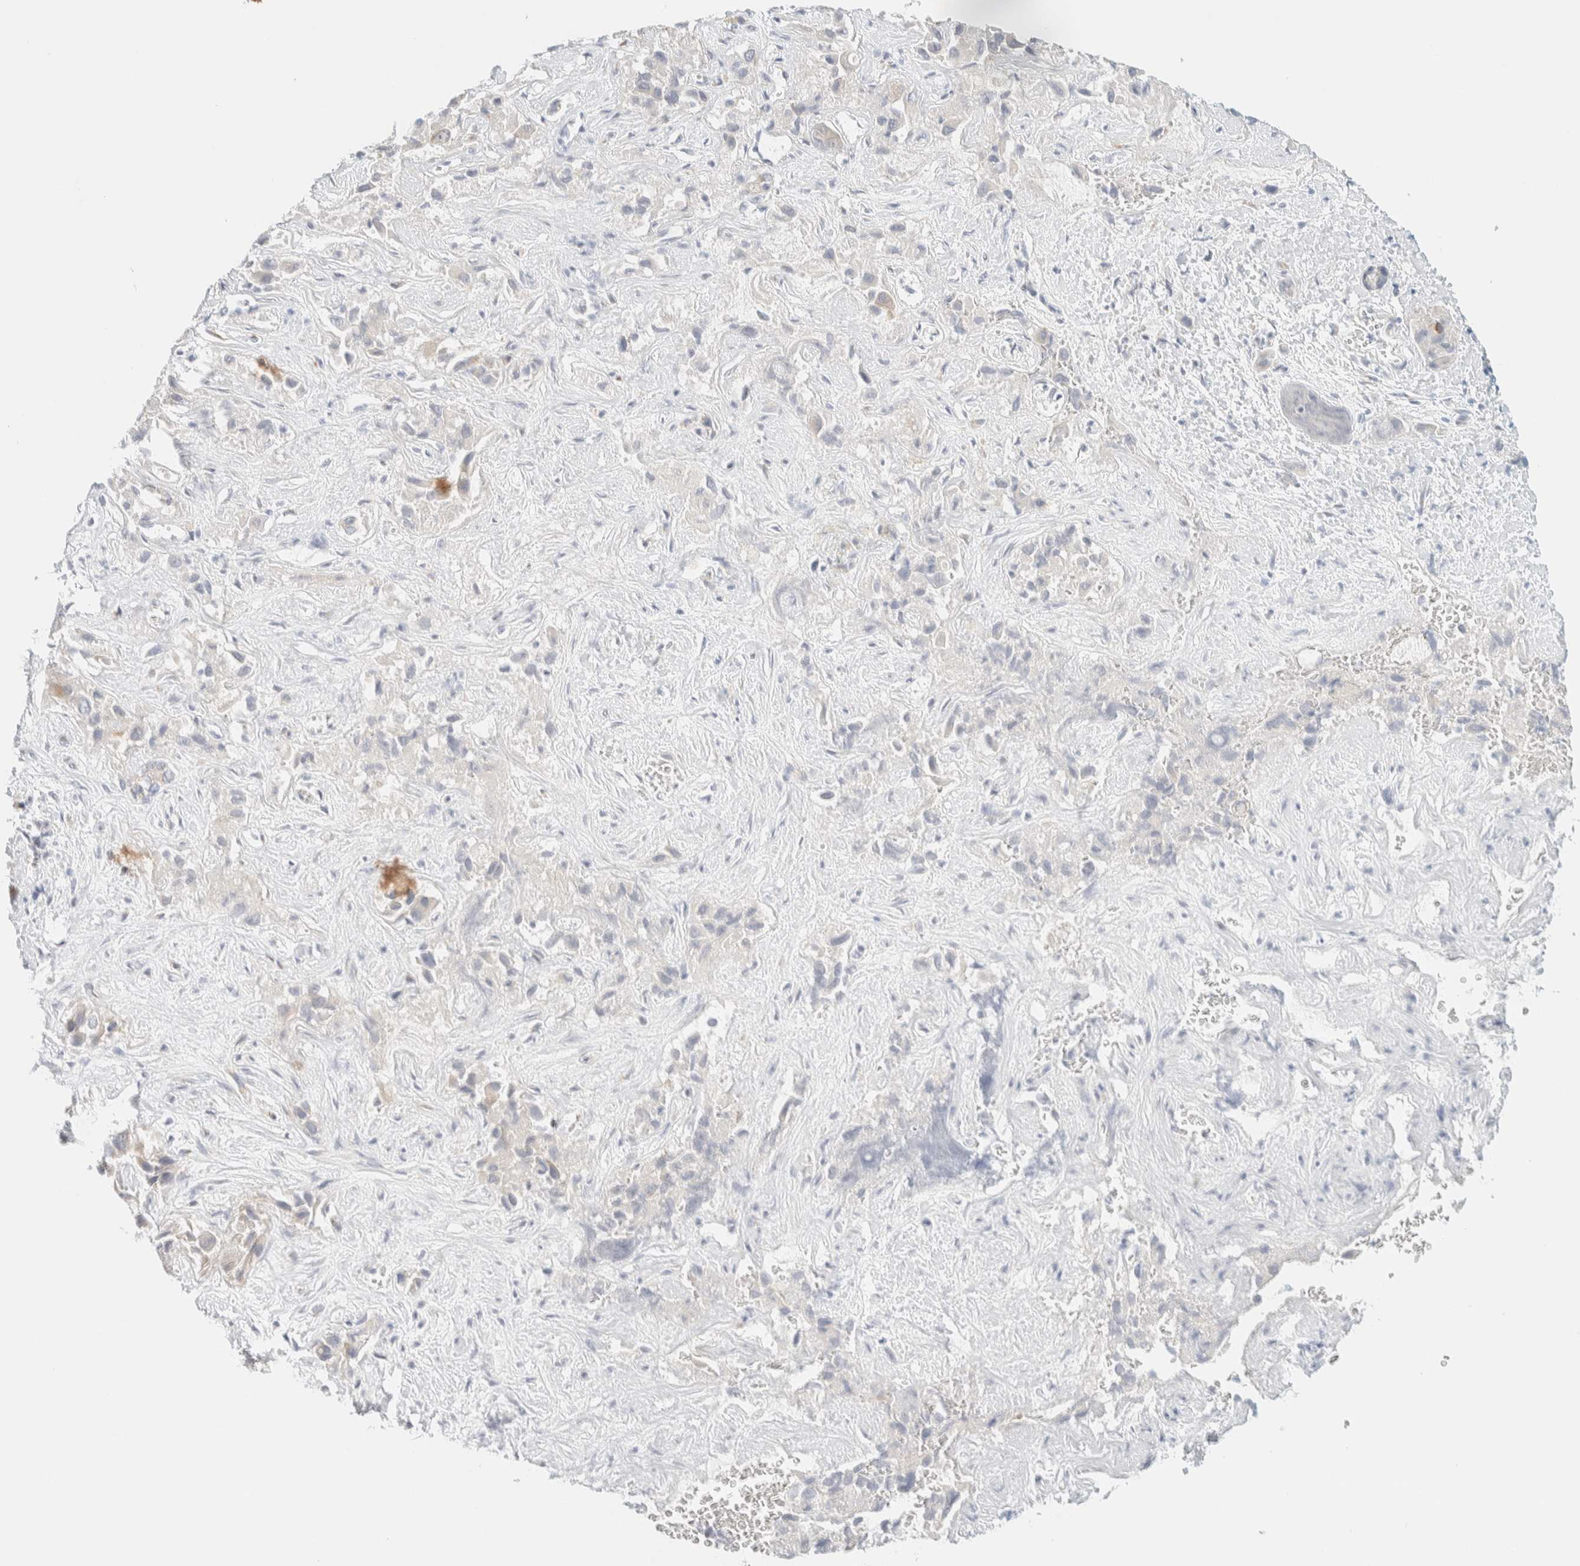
{"staining": {"intensity": "negative", "quantity": "none", "location": "none"}, "tissue": "liver cancer", "cell_type": "Tumor cells", "image_type": "cancer", "snomed": [{"axis": "morphology", "description": "Cholangiocarcinoma"}, {"axis": "topography", "description": "Liver"}], "caption": "This micrograph is of liver cancer stained with immunohistochemistry (IHC) to label a protein in brown with the nuclei are counter-stained blue. There is no expression in tumor cells.", "gene": "SPNS3", "patient": {"sex": "female", "age": 52}}